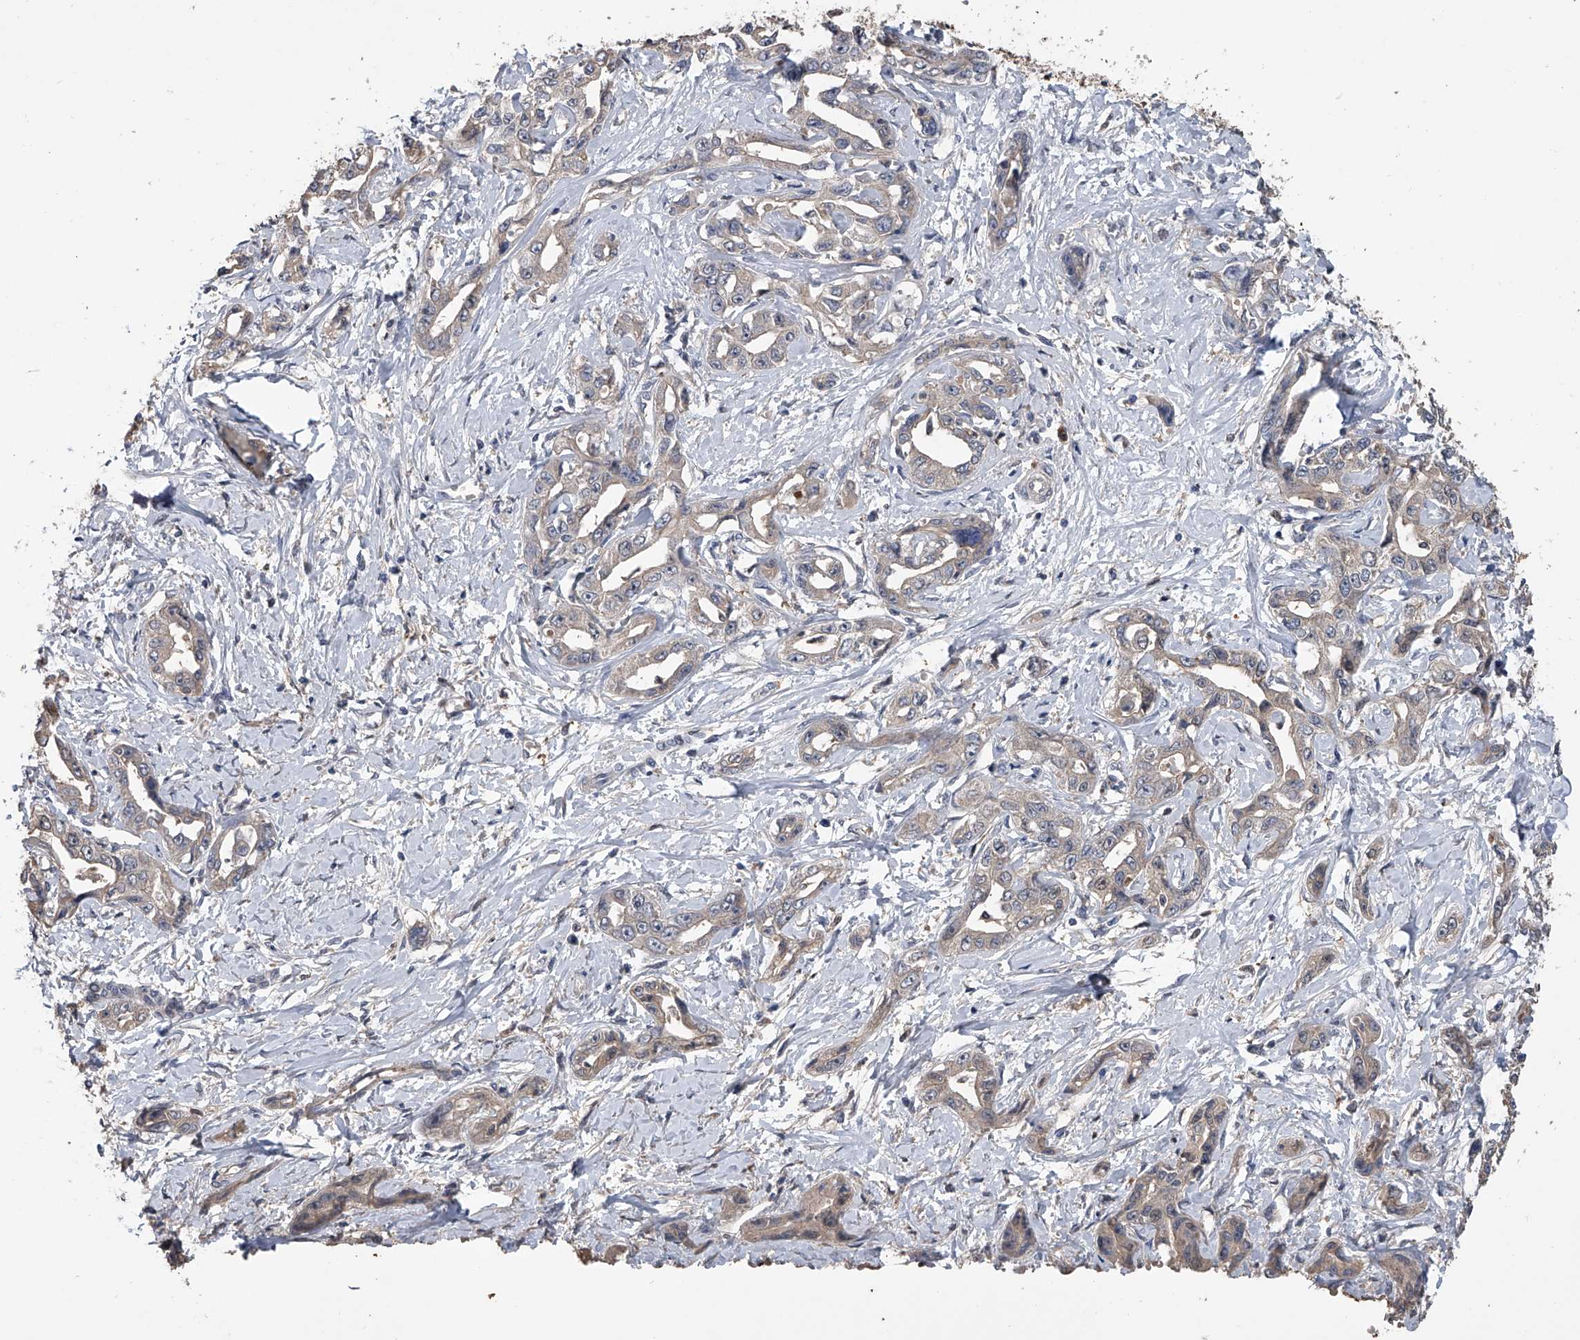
{"staining": {"intensity": "weak", "quantity": "25%-75%", "location": "cytoplasmic/membranous"}, "tissue": "liver cancer", "cell_type": "Tumor cells", "image_type": "cancer", "snomed": [{"axis": "morphology", "description": "Cholangiocarcinoma"}, {"axis": "topography", "description": "Liver"}], "caption": "Weak cytoplasmic/membranous staining is seen in approximately 25%-75% of tumor cells in liver cancer (cholangiocarcinoma).", "gene": "DOCK9", "patient": {"sex": "male", "age": 59}}